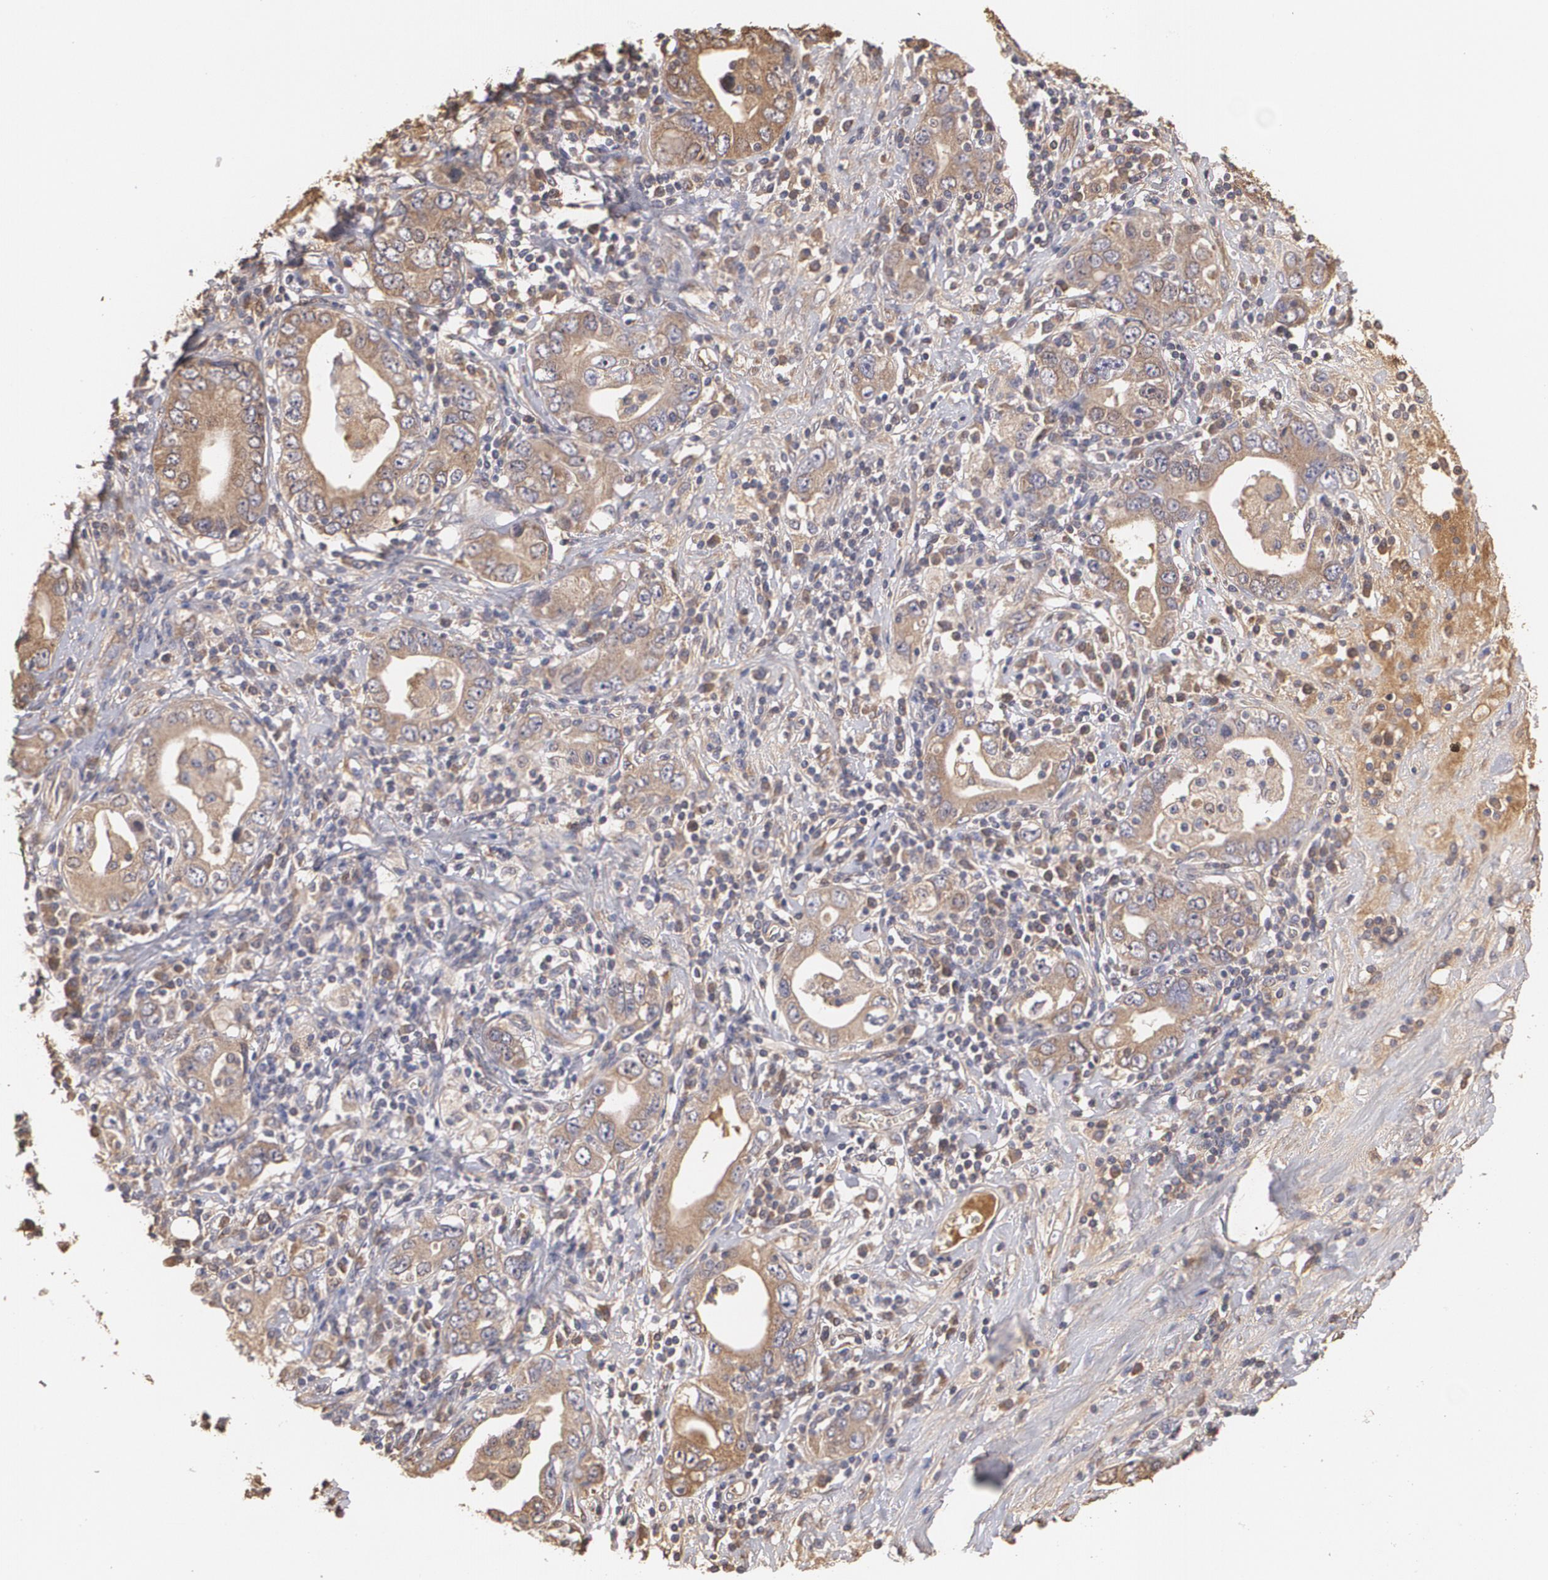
{"staining": {"intensity": "weak", "quantity": ">75%", "location": "cytoplasmic/membranous"}, "tissue": "stomach cancer", "cell_type": "Tumor cells", "image_type": "cancer", "snomed": [{"axis": "morphology", "description": "Adenocarcinoma, NOS"}, {"axis": "topography", "description": "Stomach, lower"}], "caption": "Stomach cancer (adenocarcinoma) tissue demonstrates weak cytoplasmic/membranous expression in about >75% of tumor cells (DAB (3,3'-diaminobenzidine) IHC, brown staining for protein, blue staining for nuclei).", "gene": "PON1", "patient": {"sex": "female", "age": 93}}